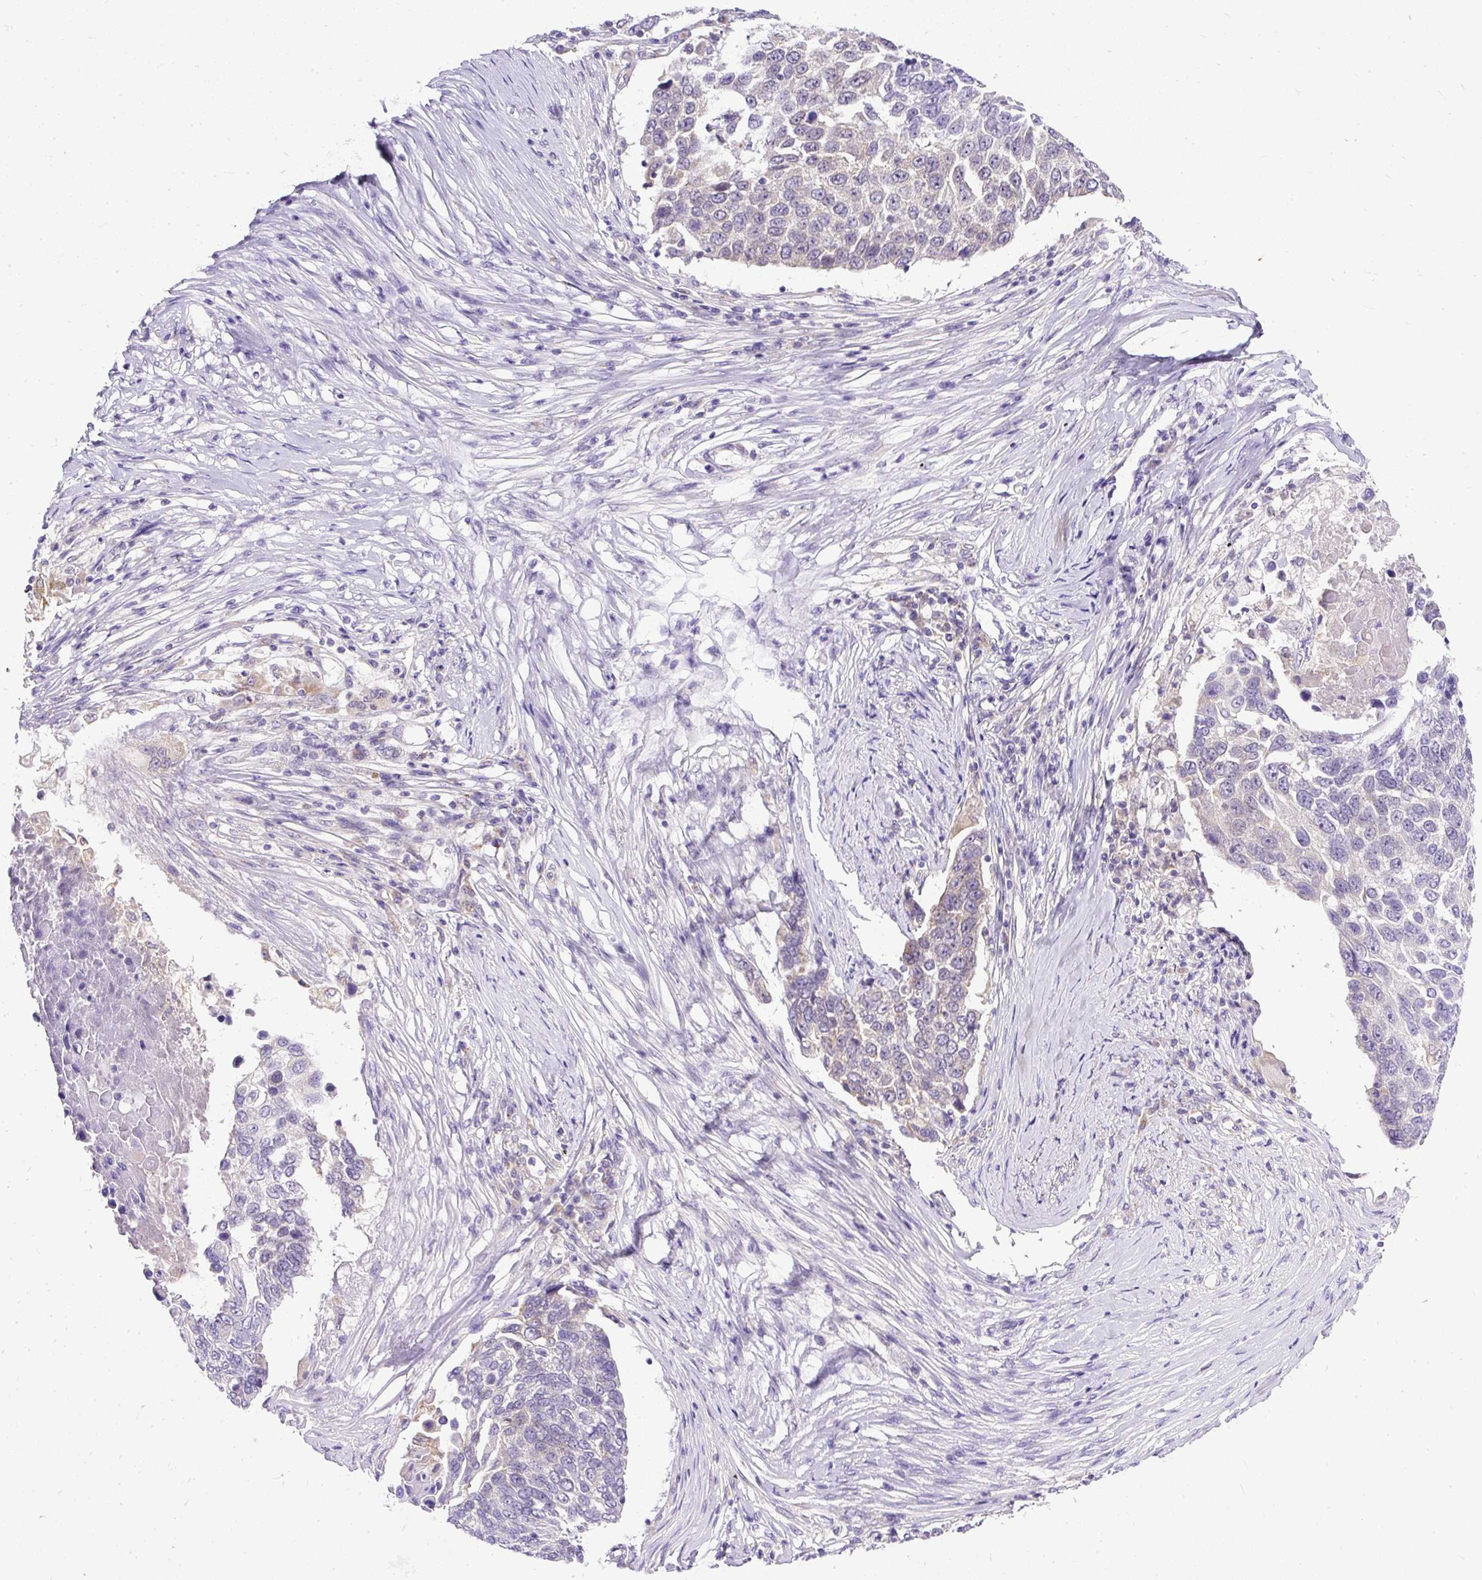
{"staining": {"intensity": "weak", "quantity": "<25%", "location": "cytoplasmic/membranous"}, "tissue": "lung cancer", "cell_type": "Tumor cells", "image_type": "cancer", "snomed": [{"axis": "morphology", "description": "Squamous cell carcinoma, NOS"}, {"axis": "topography", "description": "Lung"}], "caption": "A high-resolution image shows immunohistochemistry (IHC) staining of squamous cell carcinoma (lung), which reveals no significant expression in tumor cells.", "gene": "AMFR", "patient": {"sex": "male", "age": 66}}